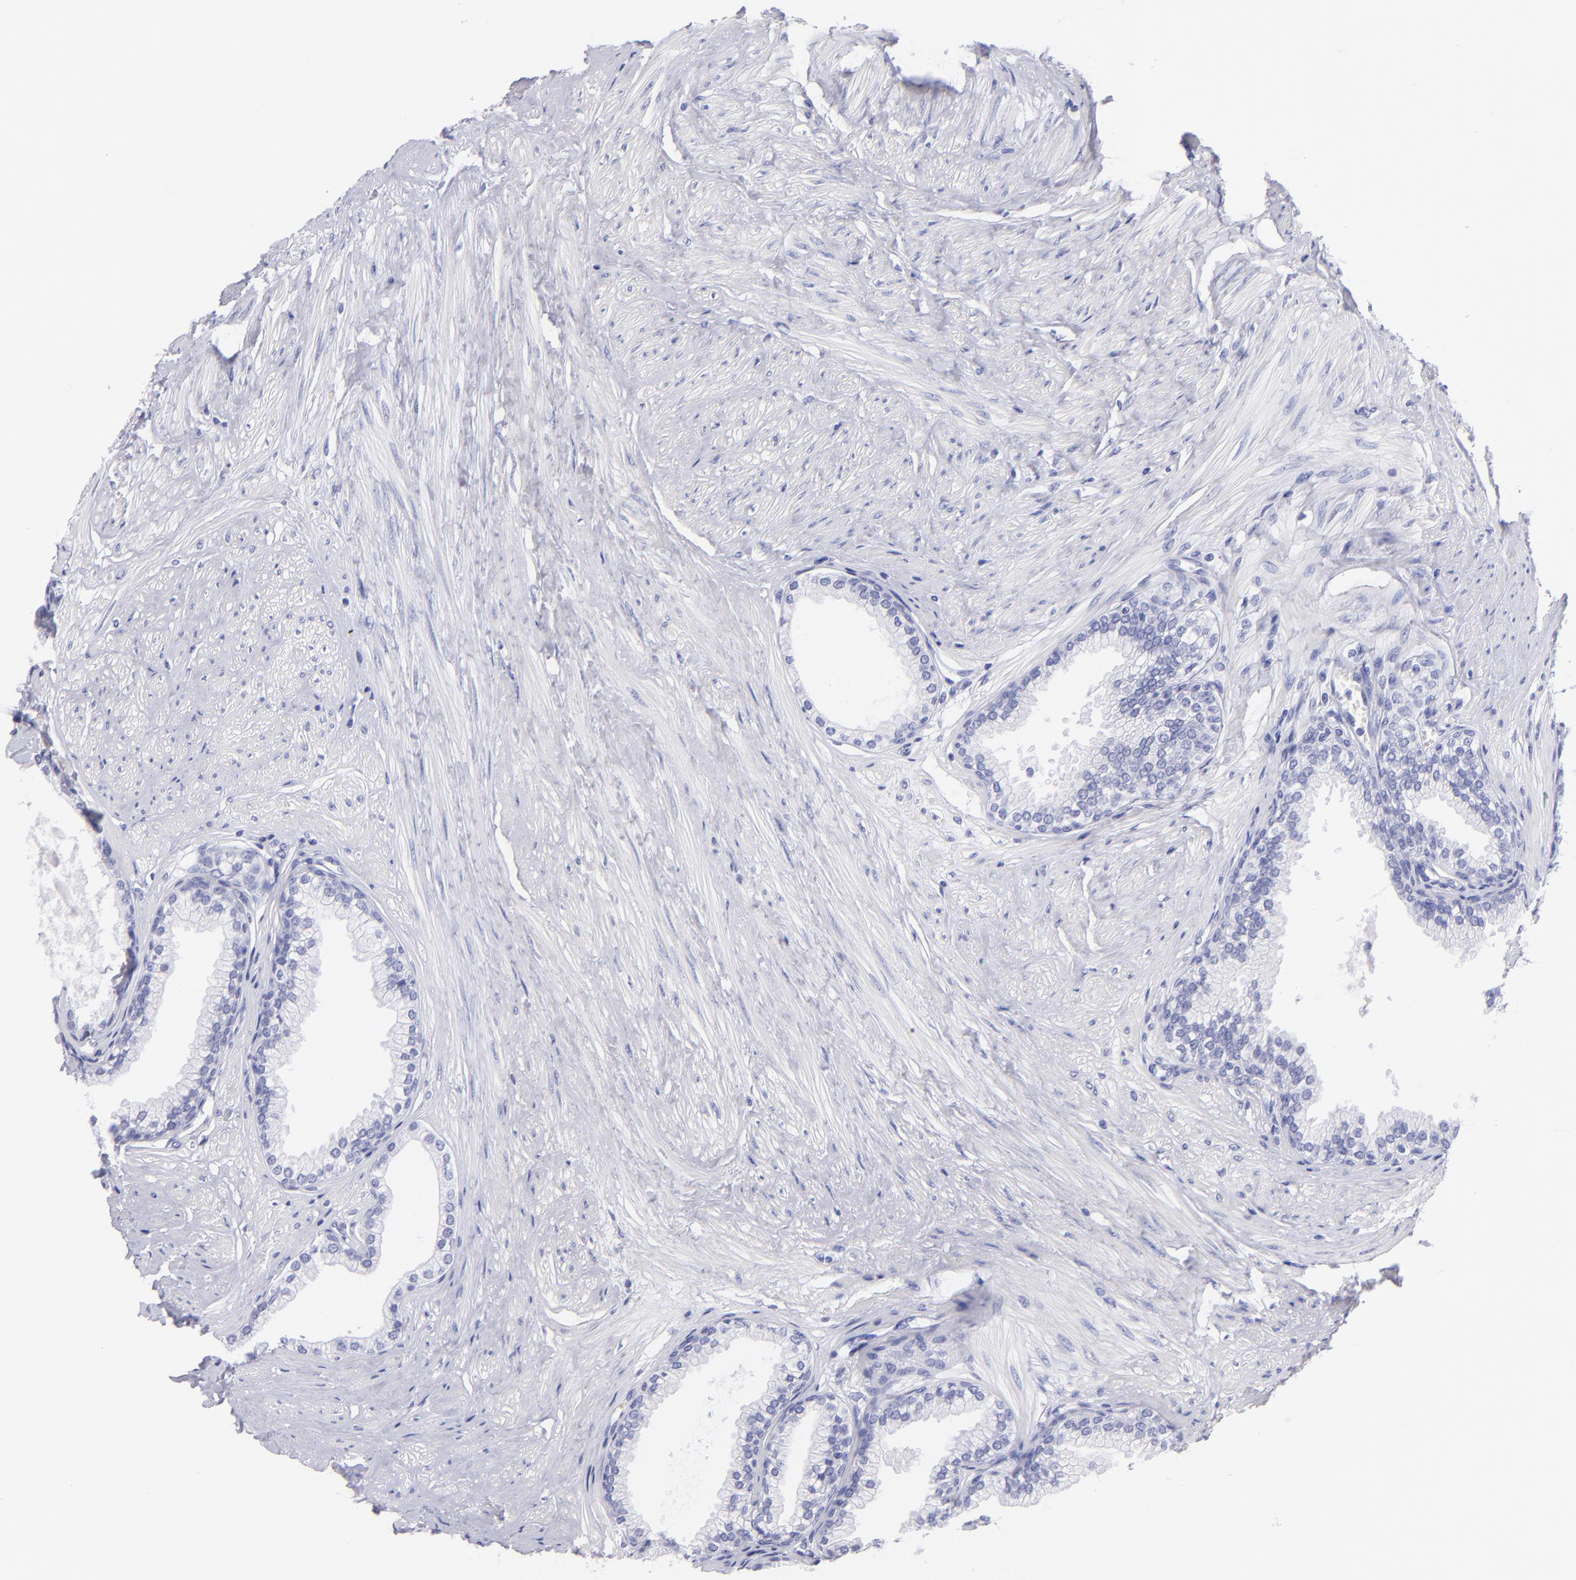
{"staining": {"intensity": "negative", "quantity": "none", "location": "none"}, "tissue": "prostate", "cell_type": "Glandular cells", "image_type": "normal", "snomed": [{"axis": "morphology", "description": "Normal tissue, NOS"}, {"axis": "topography", "description": "Prostate"}], "caption": "A micrograph of prostate stained for a protein displays no brown staining in glandular cells. The staining is performed using DAB brown chromogen with nuclei counter-stained in using hematoxylin.", "gene": "CNP", "patient": {"sex": "male", "age": 64}}